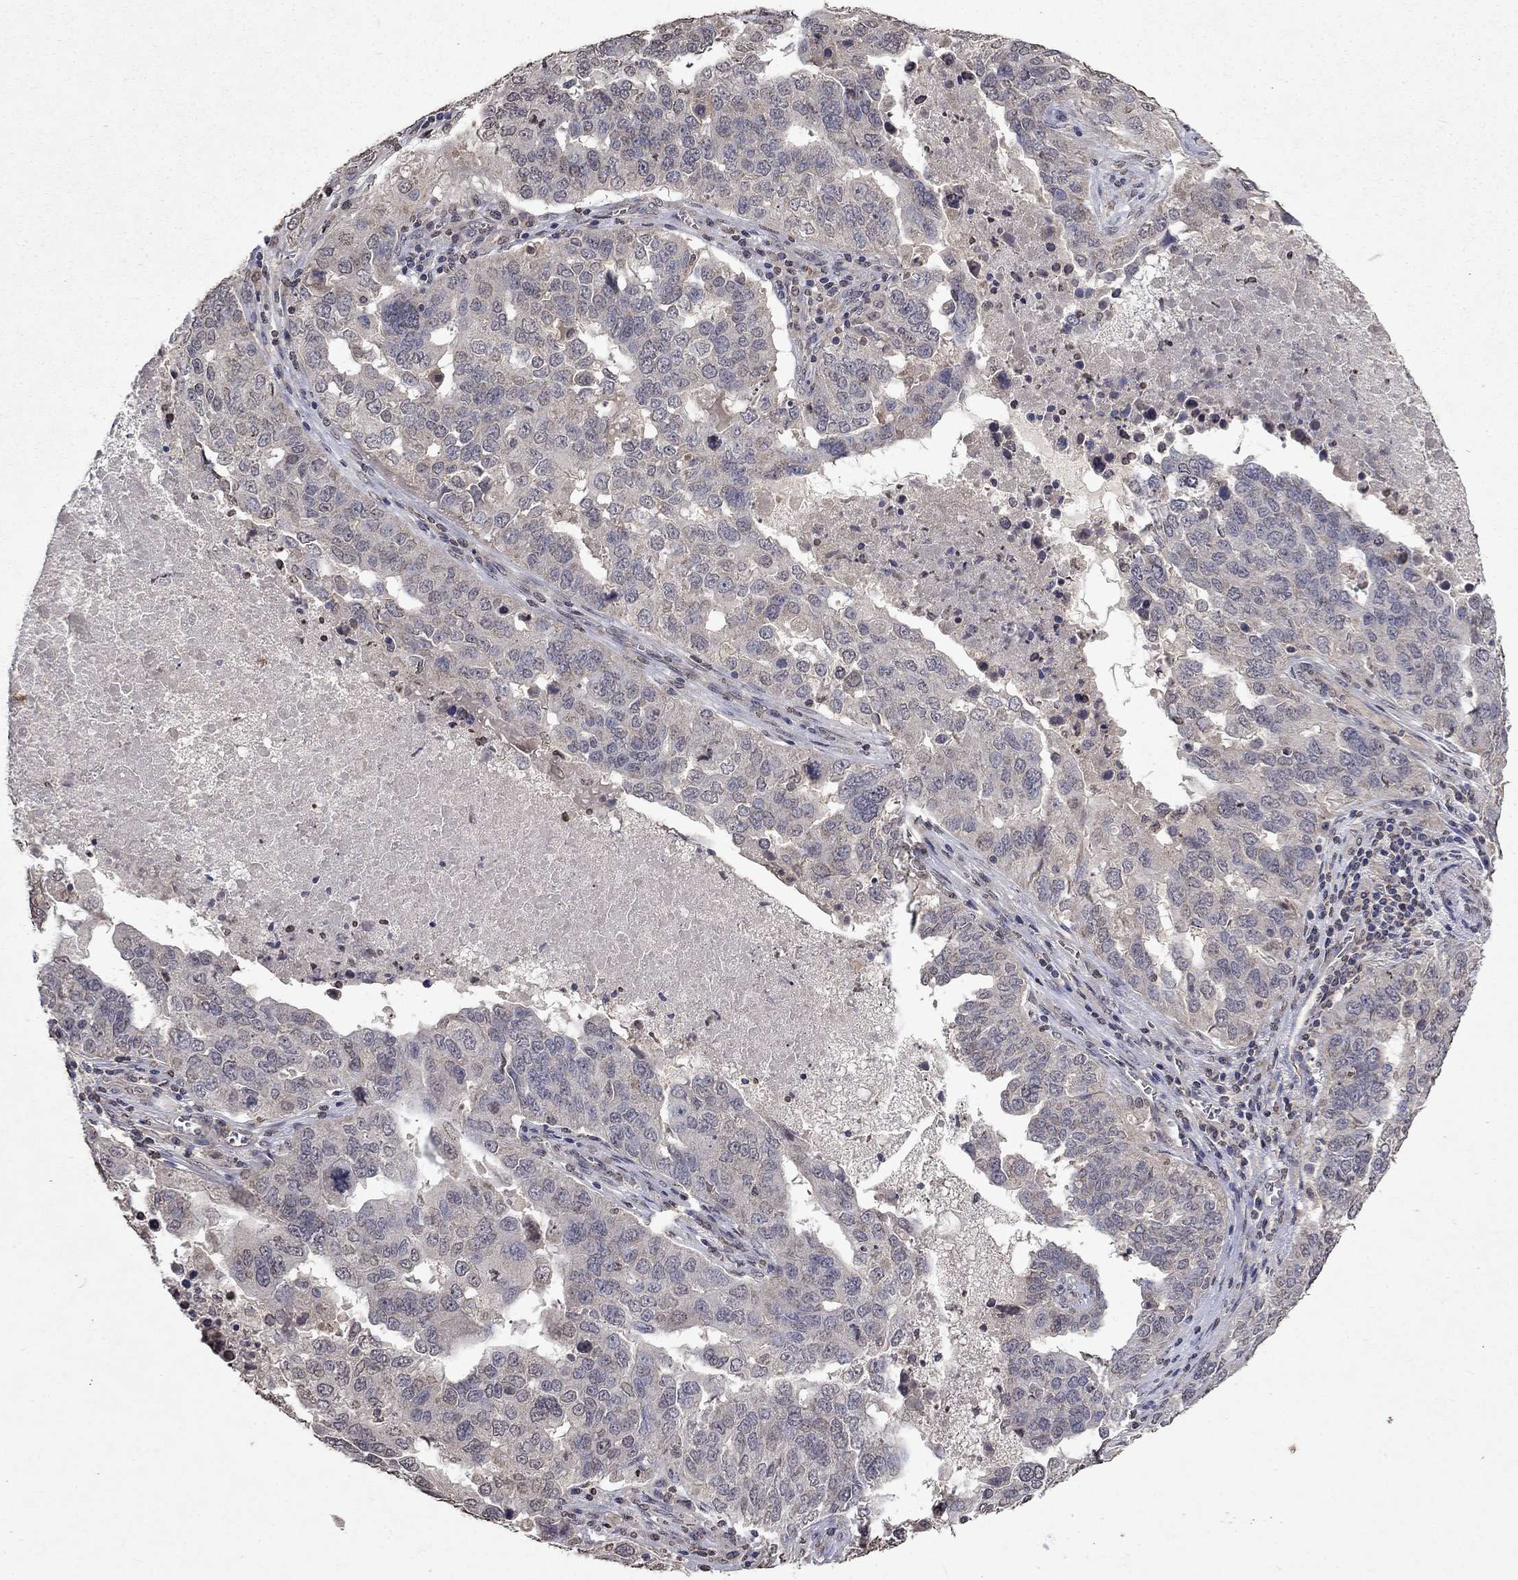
{"staining": {"intensity": "weak", "quantity": "<25%", "location": "cytoplasmic/membranous"}, "tissue": "ovarian cancer", "cell_type": "Tumor cells", "image_type": "cancer", "snomed": [{"axis": "morphology", "description": "Carcinoma, endometroid"}, {"axis": "topography", "description": "Soft tissue"}, {"axis": "topography", "description": "Ovary"}], "caption": "An image of human ovarian endometroid carcinoma is negative for staining in tumor cells.", "gene": "TTC38", "patient": {"sex": "female", "age": 52}}